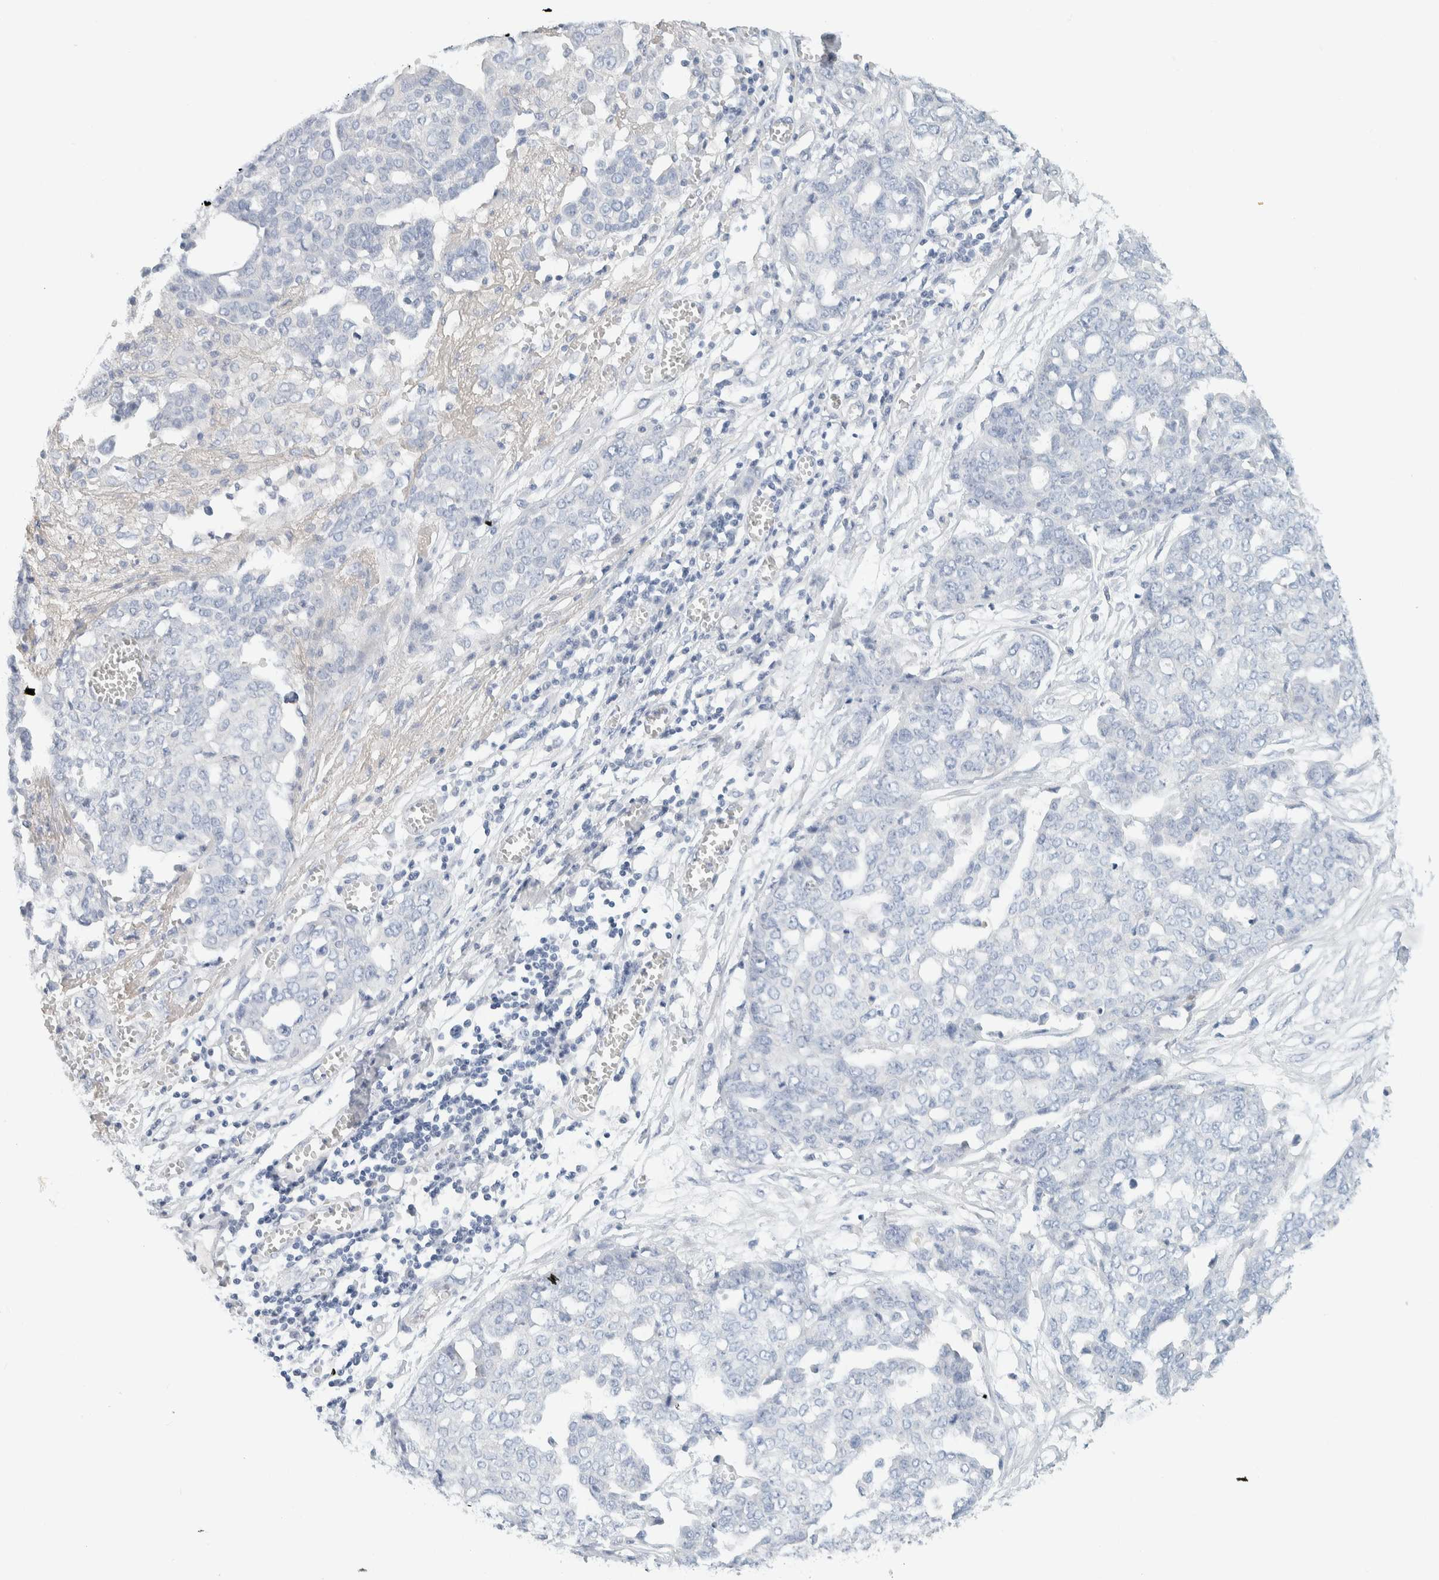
{"staining": {"intensity": "negative", "quantity": "none", "location": "none"}, "tissue": "ovarian cancer", "cell_type": "Tumor cells", "image_type": "cancer", "snomed": [{"axis": "morphology", "description": "Cystadenocarcinoma, serous, NOS"}, {"axis": "topography", "description": "Soft tissue"}, {"axis": "topography", "description": "Ovary"}], "caption": "Ovarian cancer (serous cystadenocarcinoma) was stained to show a protein in brown. There is no significant expression in tumor cells.", "gene": "ALOX12B", "patient": {"sex": "female", "age": 57}}